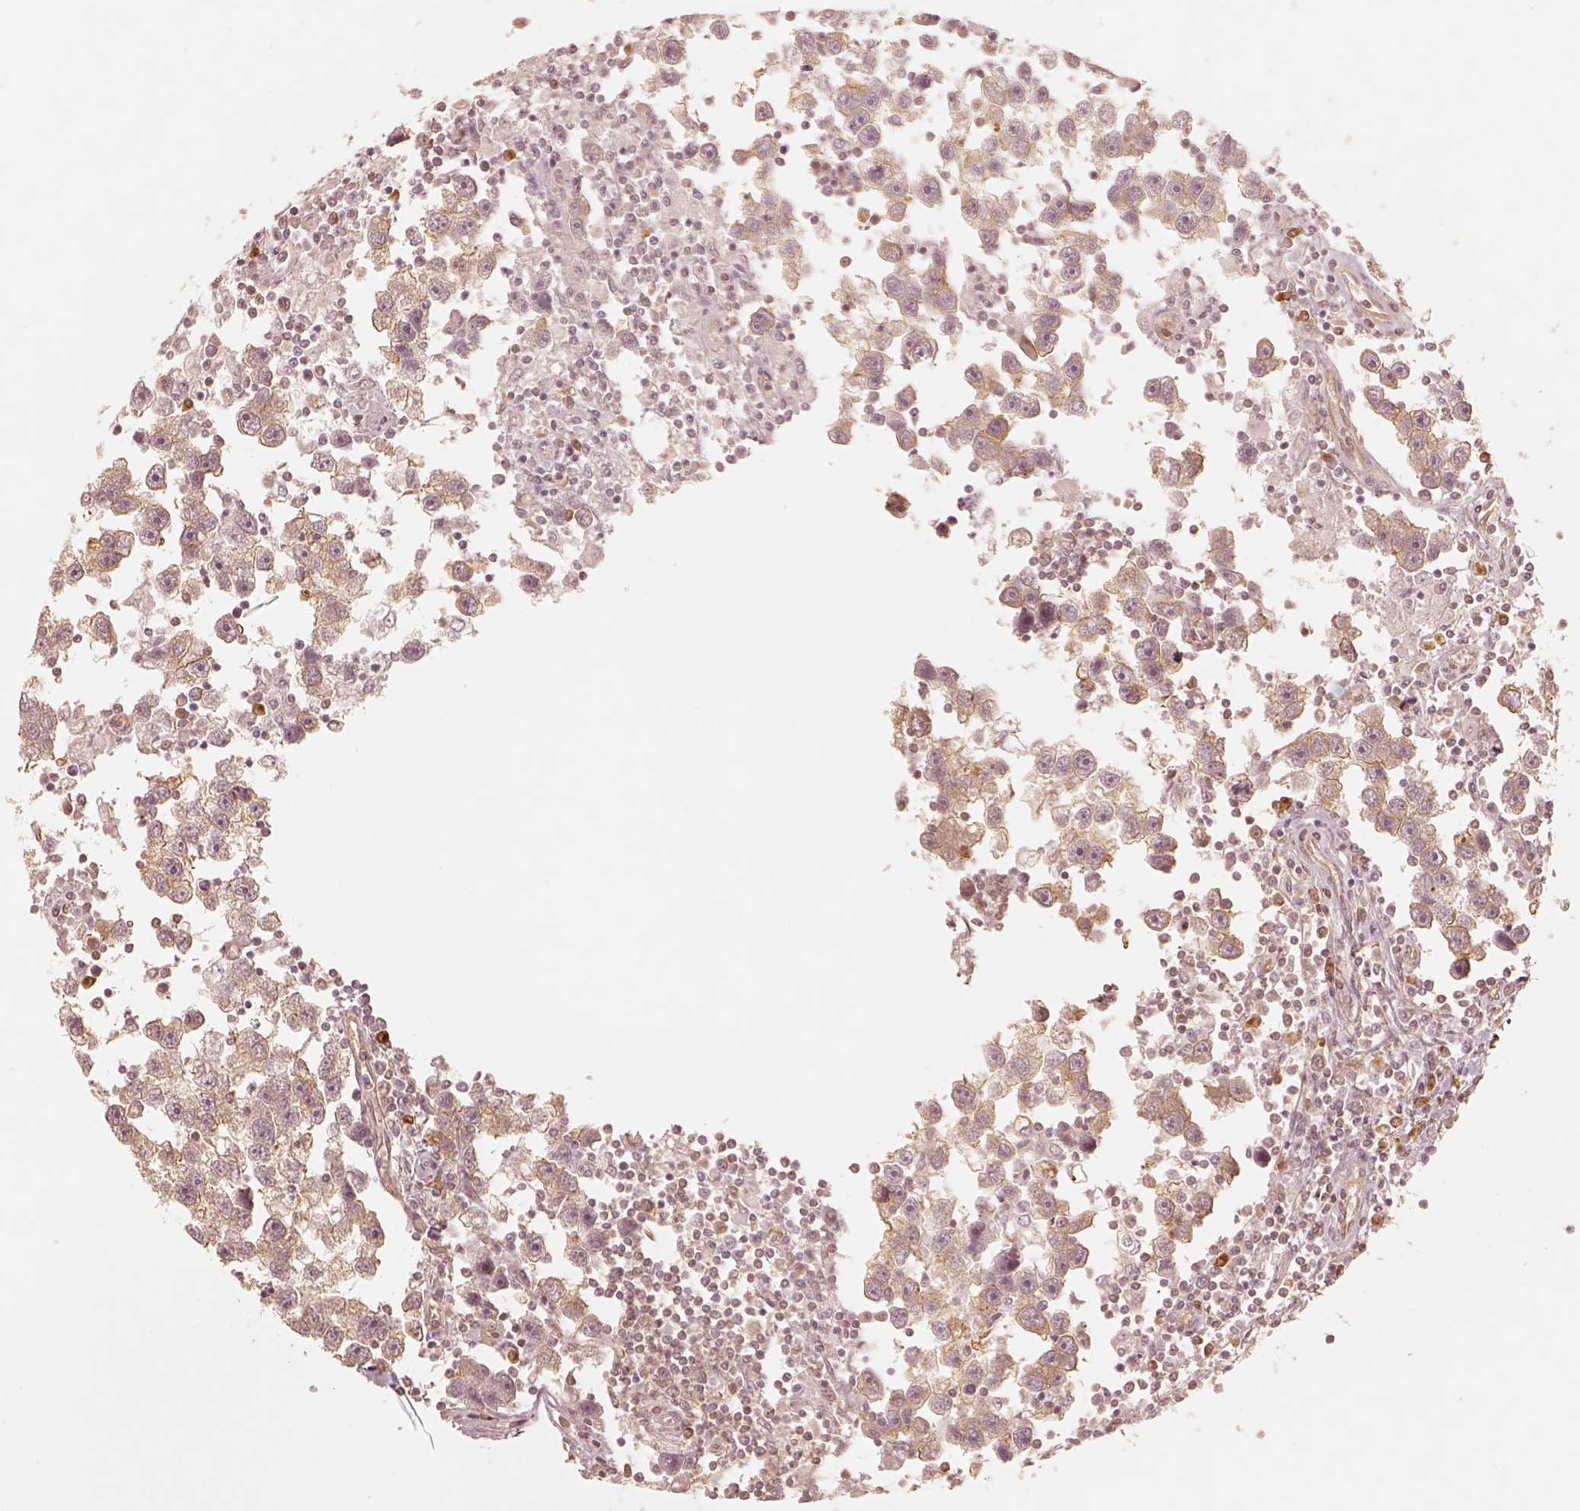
{"staining": {"intensity": "weak", "quantity": "25%-75%", "location": "cytoplasmic/membranous"}, "tissue": "testis cancer", "cell_type": "Tumor cells", "image_type": "cancer", "snomed": [{"axis": "morphology", "description": "Seminoma, NOS"}, {"axis": "topography", "description": "Testis"}], "caption": "Immunohistochemical staining of human testis seminoma shows low levels of weak cytoplasmic/membranous expression in approximately 25%-75% of tumor cells.", "gene": "GORASP2", "patient": {"sex": "male", "age": 30}}